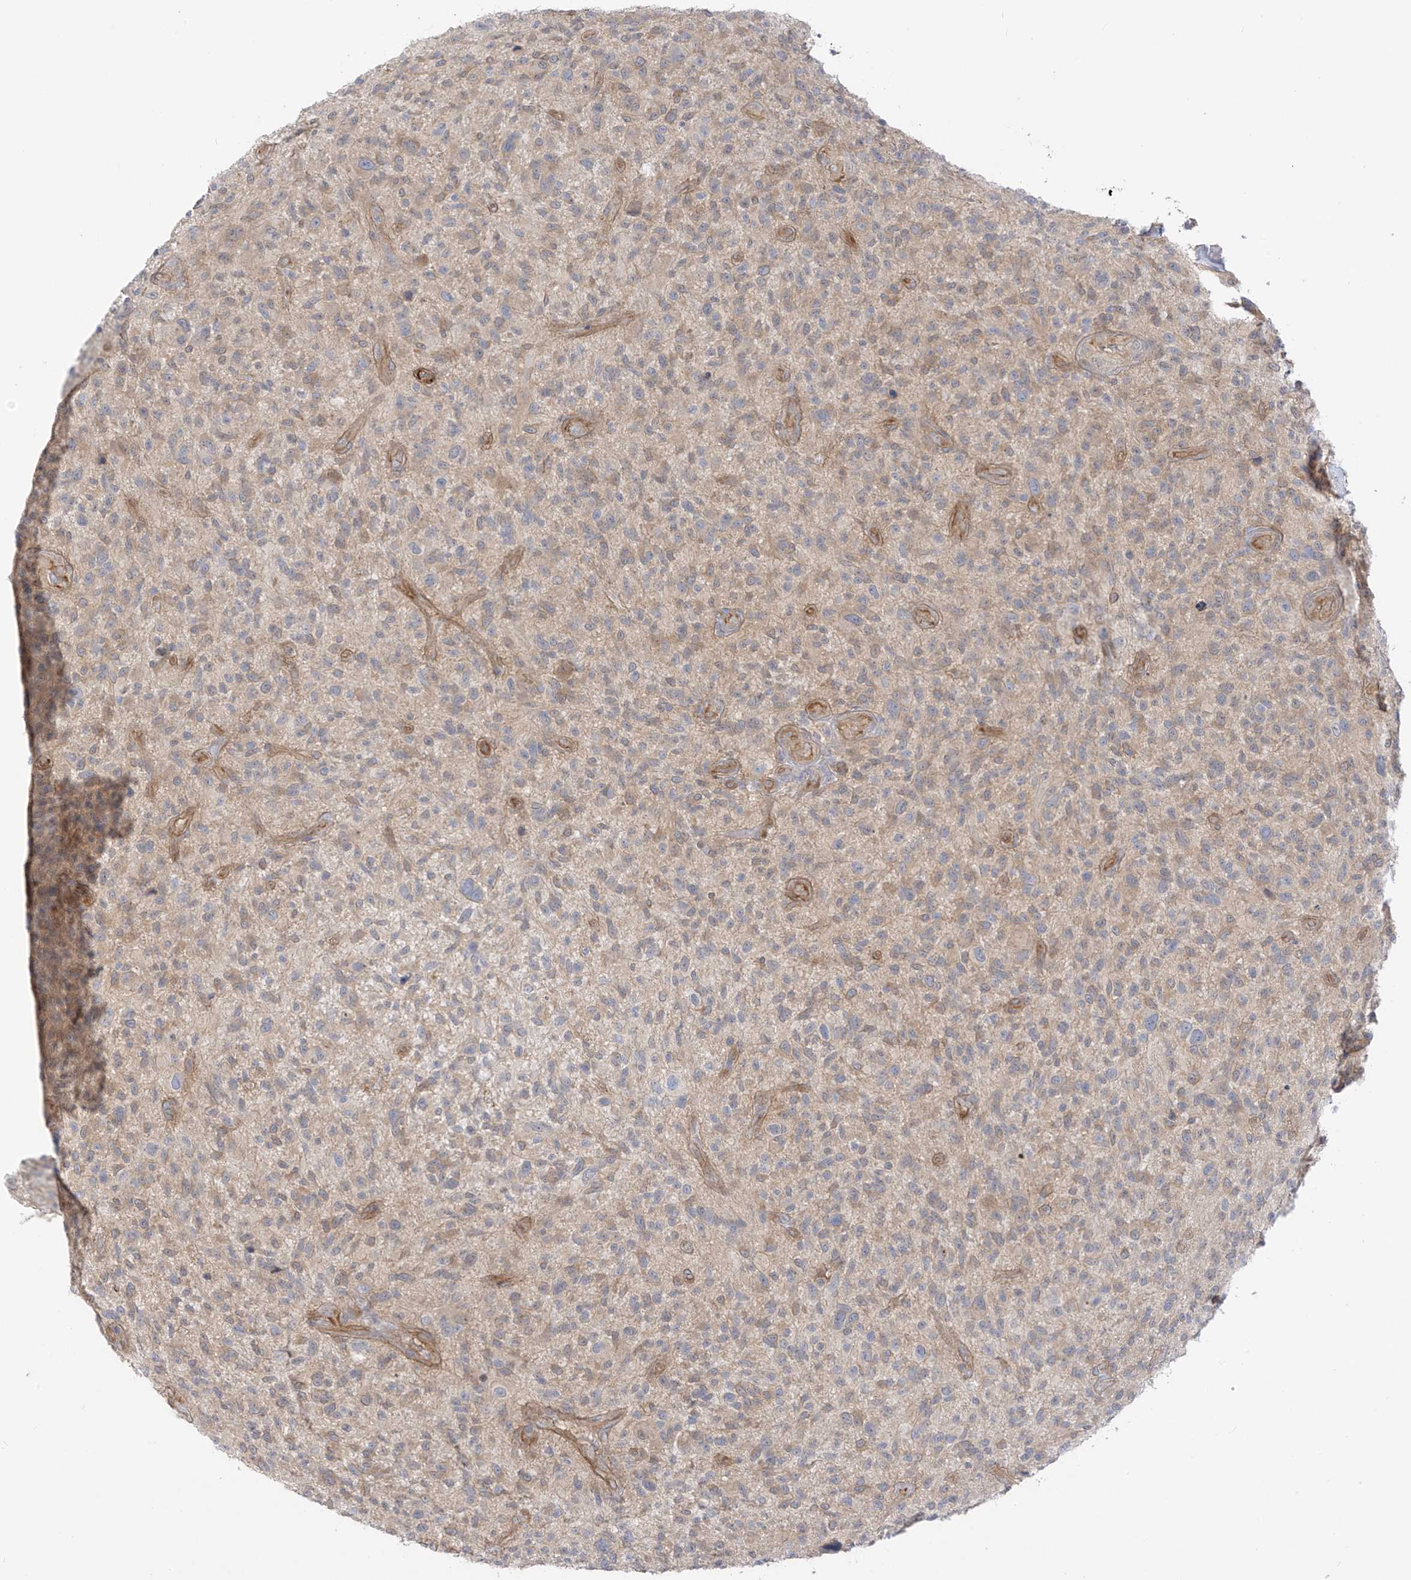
{"staining": {"intensity": "negative", "quantity": "none", "location": "none"}, "tissue": "glioma", "cell_type": "Tumor cells", "image_type": "cancer", "snomed": [{"axis": "morphology", "description": "Glioma, malignant, High grade"}, {"axis": "topography", "description": "Brain"}], "caption": "IHC of human glioma demonstrates no staining in tumor cells.", "gene": "EIPR1", "patient": {"sex": "male", "age": 47}}